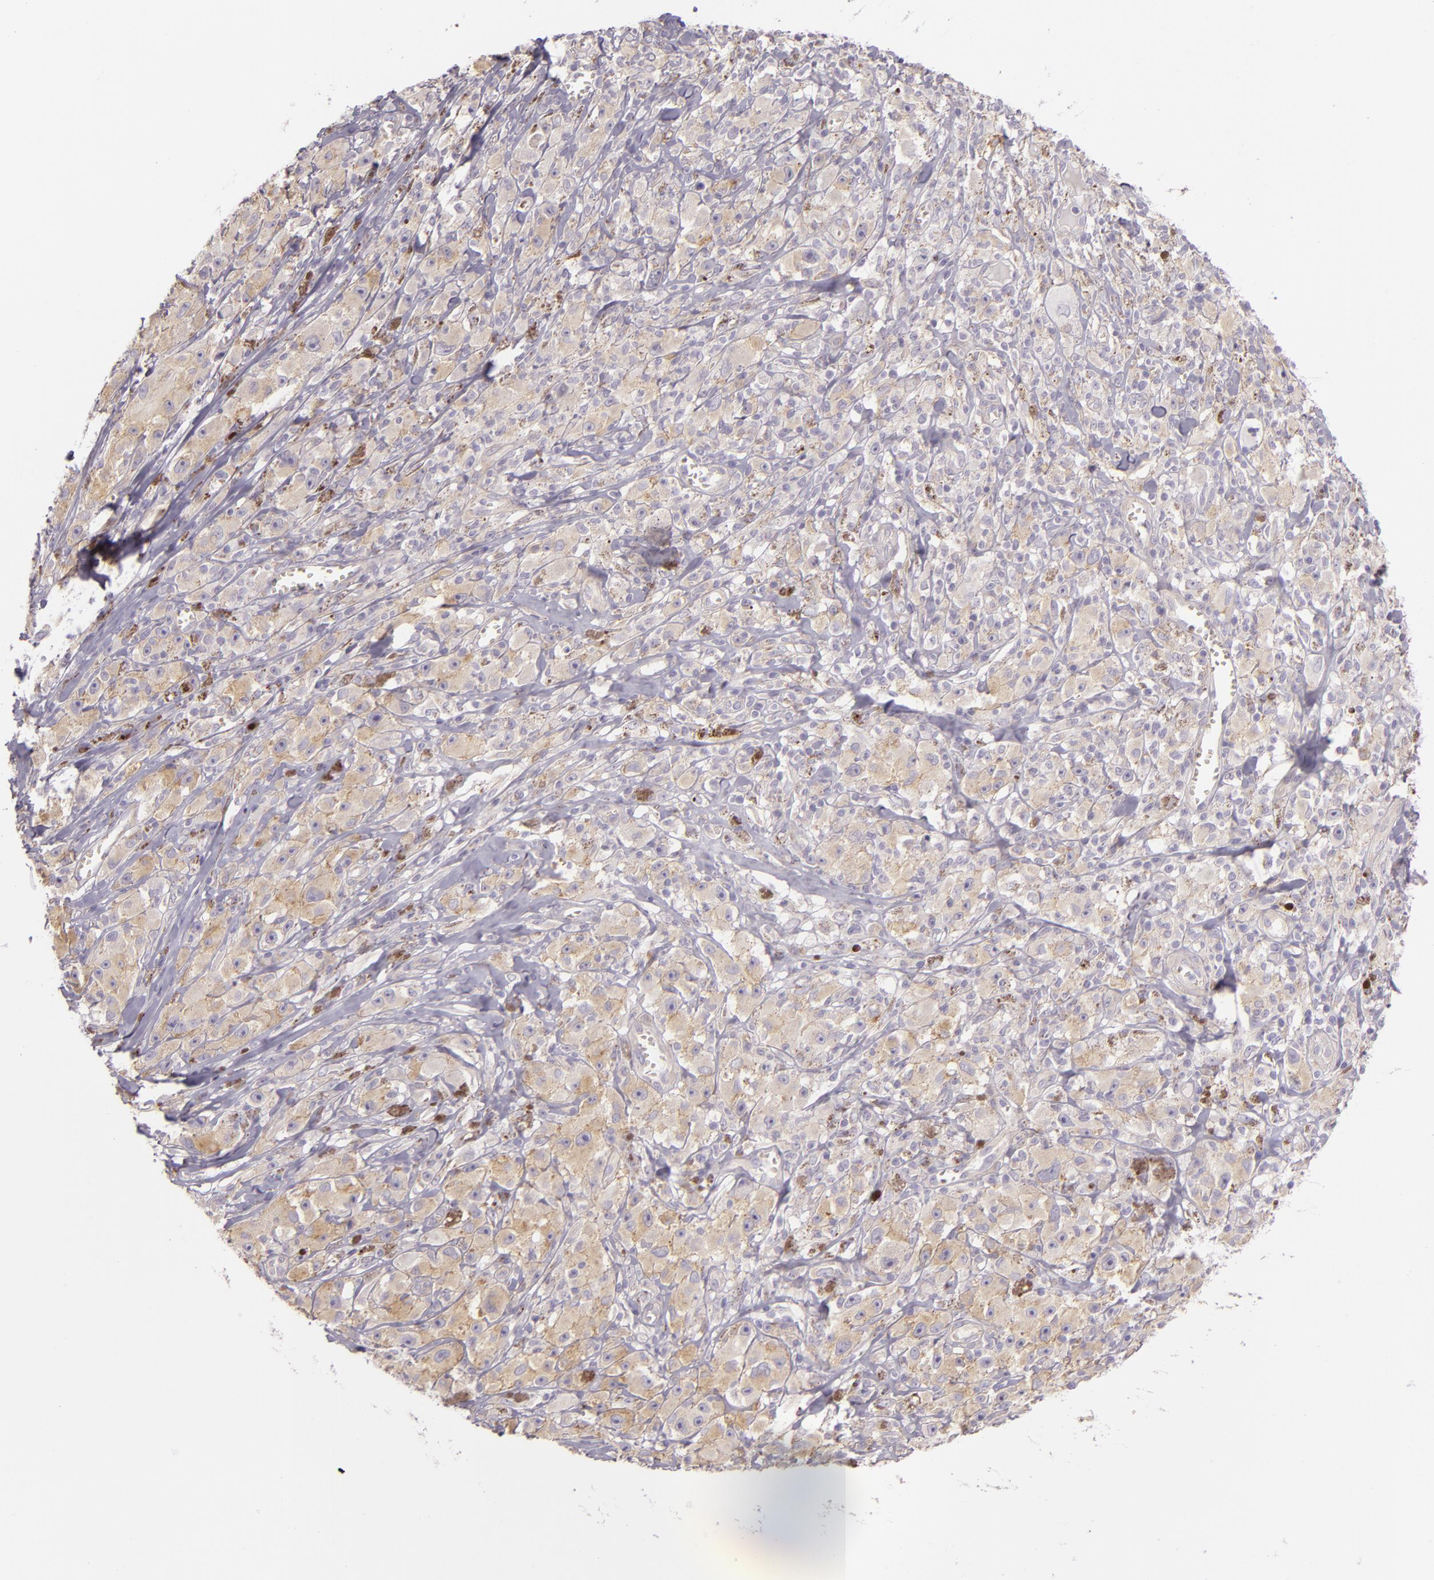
{"staining": {"intensity": "weak", "quantity": "25%-75%", "location": "cytoplasmic/membranous"}, "tissue": "melanoma", "cell_type": "Tumor cells", "image_type": "cancer", "snomed": [{"axis": "morphology", "description": "Malignant melanoma, NOS"}, {"axis": "topography", "description": "Skin"}], "caption": "Human melanoma stained for a protein (brown) exhibits weak cytoplasmic/membranous positive positivity in approximately 25%-75% of tumor cells.", "gene": "ZC3H7B", "patient": {"sex": "male", "age": 56}}